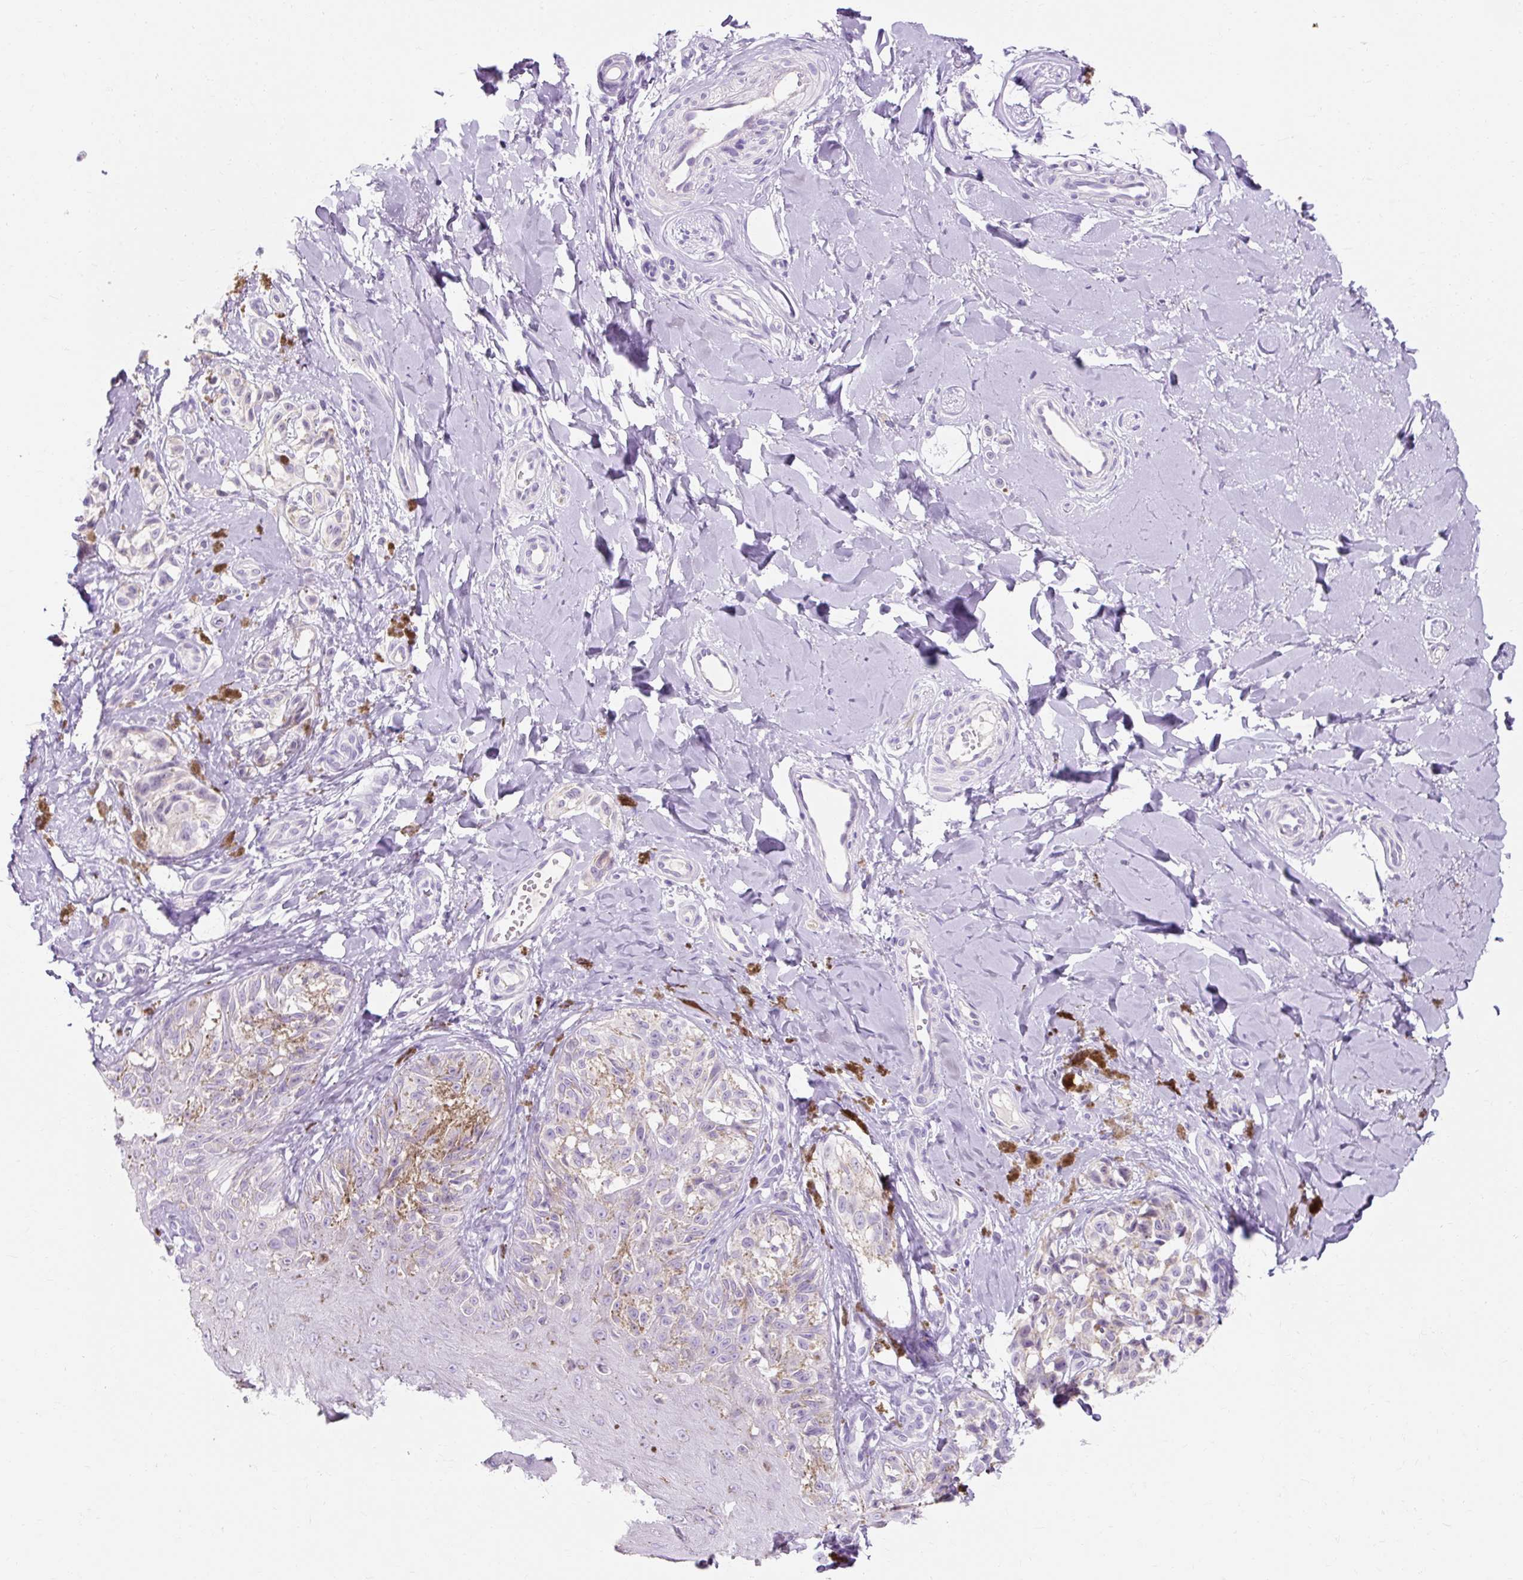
{"staining": {"intensity": "negative", "quantity": "none", "location": "none"}, "tissue": "melanoma", "cell_type": "Tumor cells", "image_type": "cancer", "snomed": [{"axis": "morphology", "description": "Malignant melanoma, NOS"}, {"axis": "topography", "description": "Skin"}], "caption": "This micrograph is of melanoma stained with immunohistochemistry (IHC) to label a protein in brown with the nuclei are counter-stained blue. There is no expression in tumor cells.", "gene": "CLDN25", "patient": {"sex": "female", "age": 65}}